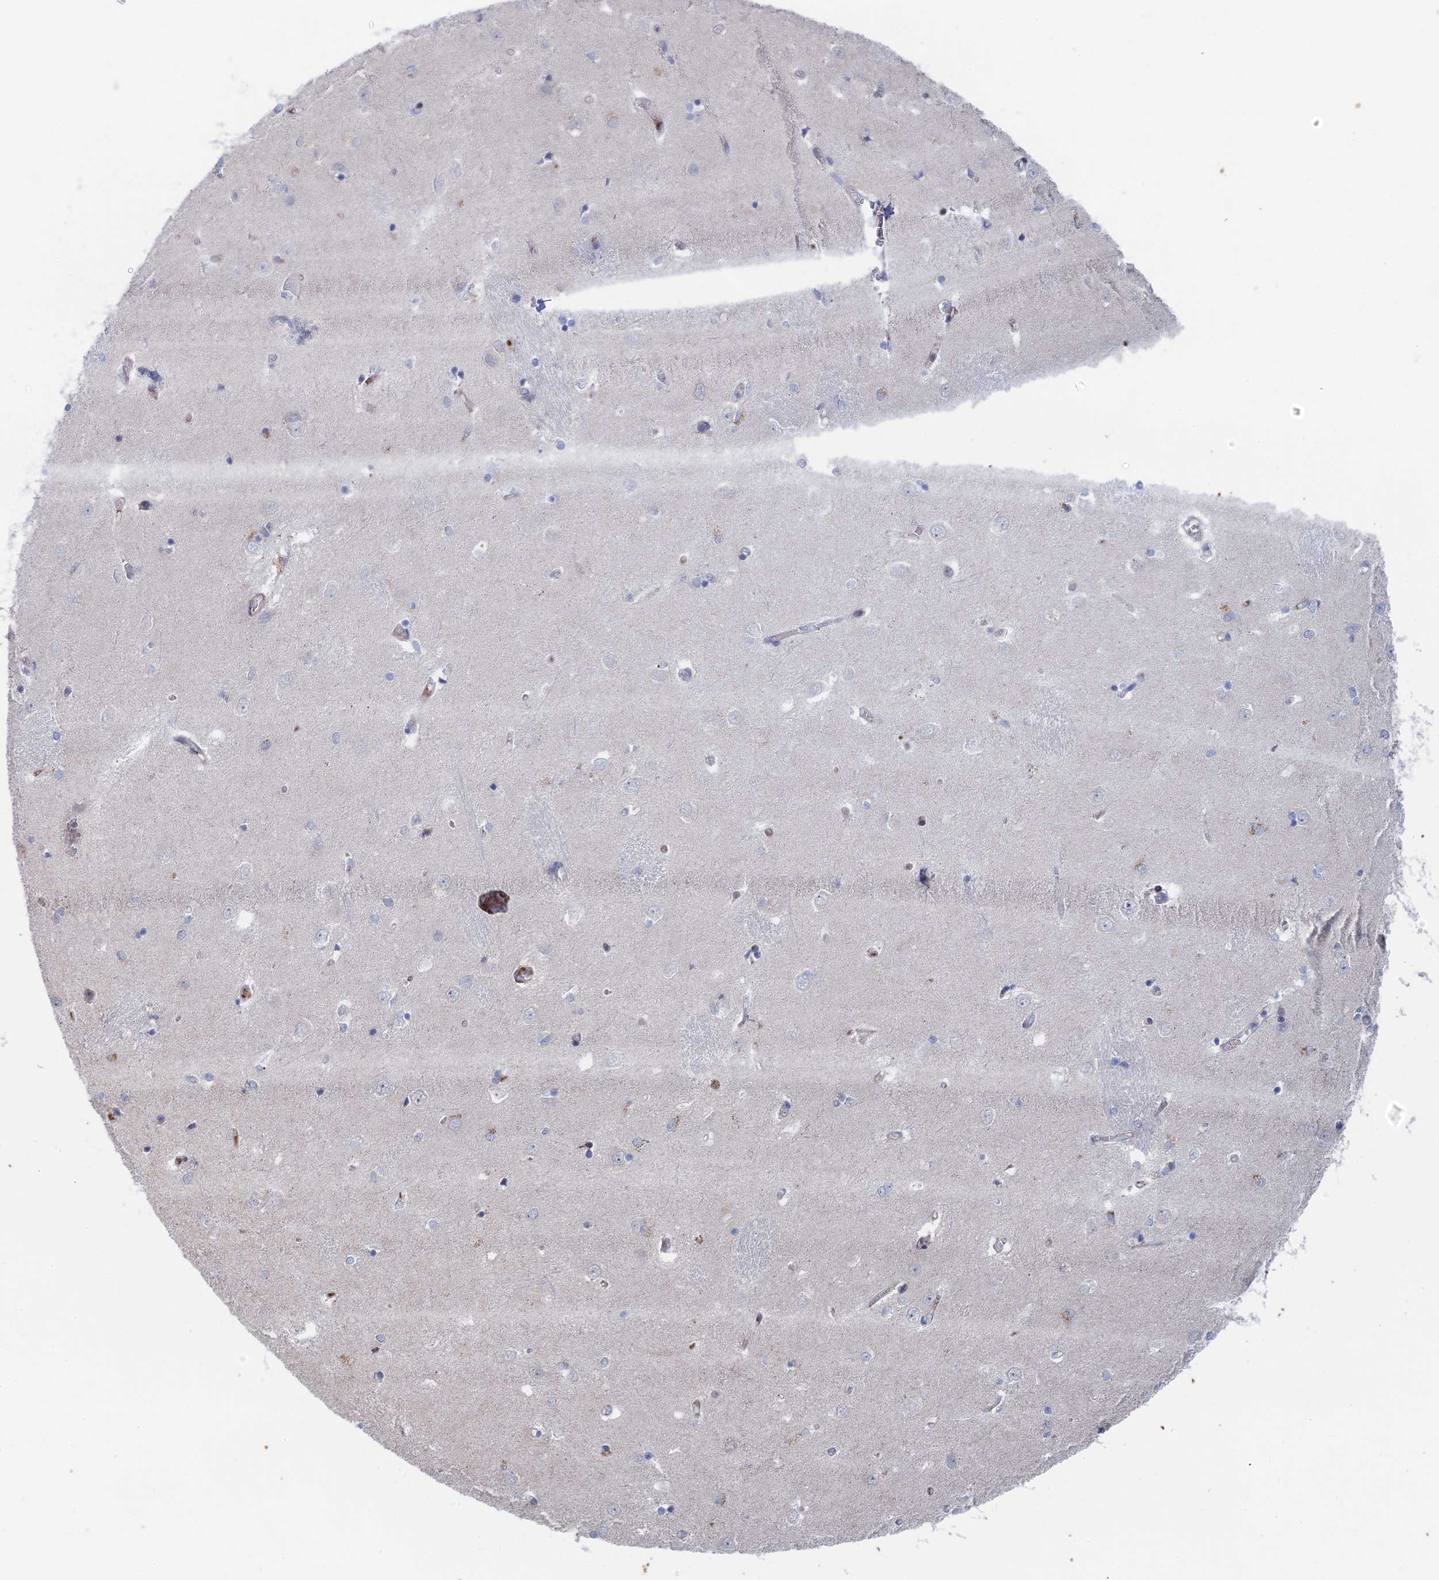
{"staining": {"intensity": "negative", "quantity": "none", "location": "none"}, "tissue": "caudate", "cell_type": "Glial cells", "image_type": "normal", "snomed": [{"axis": "morphology", "description": "Normal tissue, NOS"}, {"axis": "topography", "description": "Lateral ventricle wall"}], "caption": "A high-resolution photomicrograph shows IHC staining of normal caudate, which shows no significant staining in glial cells. The staining was performed using DAB to visualize the protein expression in brown, while the nuclei were stained in blue with hematoxylin (Magnification: 20x).", "gene": "IL7", "patient": {"sex": "male", "age": 37}}